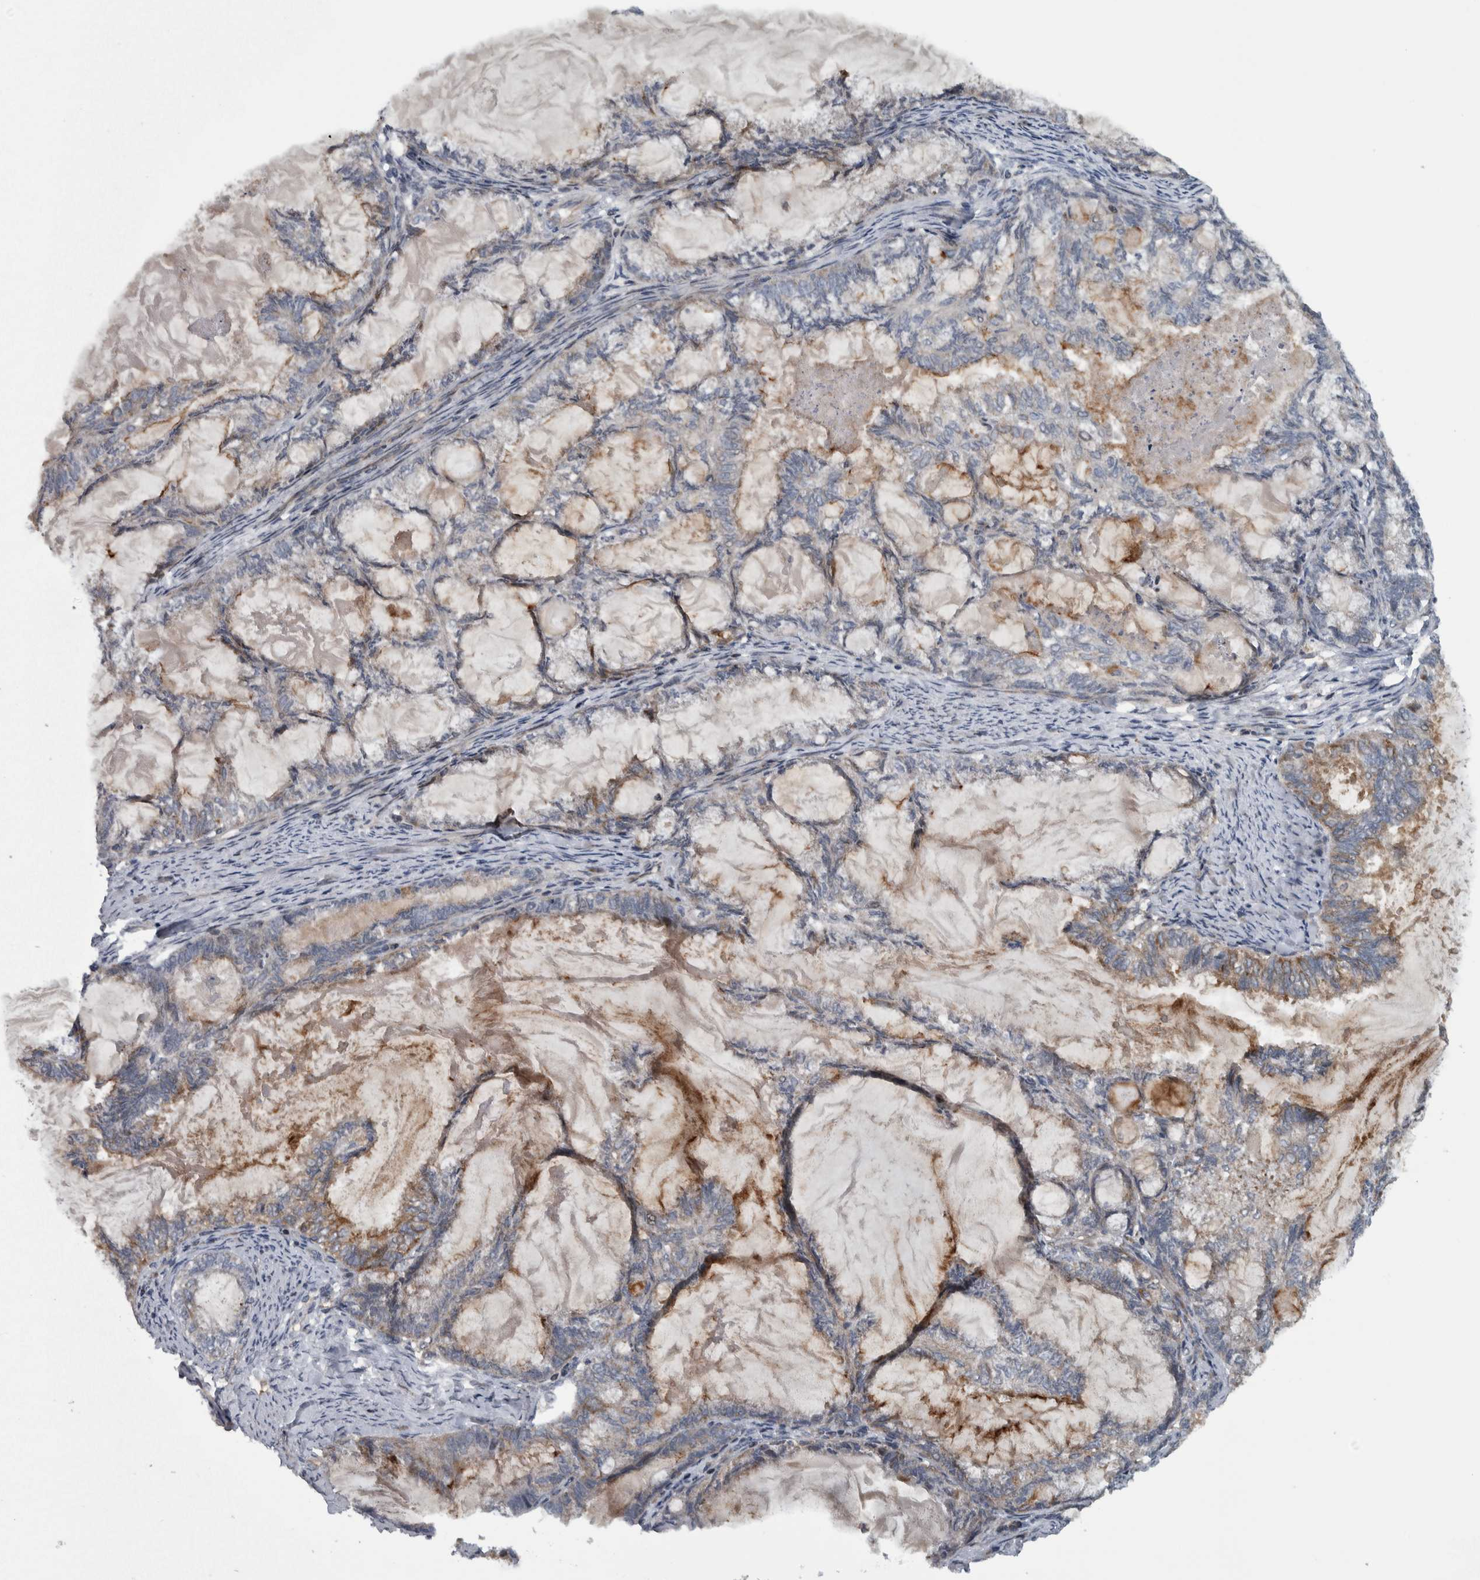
{"staining": {"intensity": "moderate", "quantity": "25%-75%", "location": "cytoplasmic/membranous"}, "tissue": "endometrial cancer", "cell_type": "Tumor cells", "image_type": "cancer", "snomed": [{"axis": "morphology", "description": "Adenocarcinoma, NOS"}, {"axis": "topography", "description": "Endometrium"}], "caption": "Immunohistochemical staining of endometrial adenocarcinoma shows medium levels of moderate cytoplasmic/membranous staining in approximately 25%-75% of tumor cells. (DAB = brown stain, brightfield microscopy at high magnification).", "gene": "BAIAP2L1", "patient": {"sex": "female", "age": 86}}